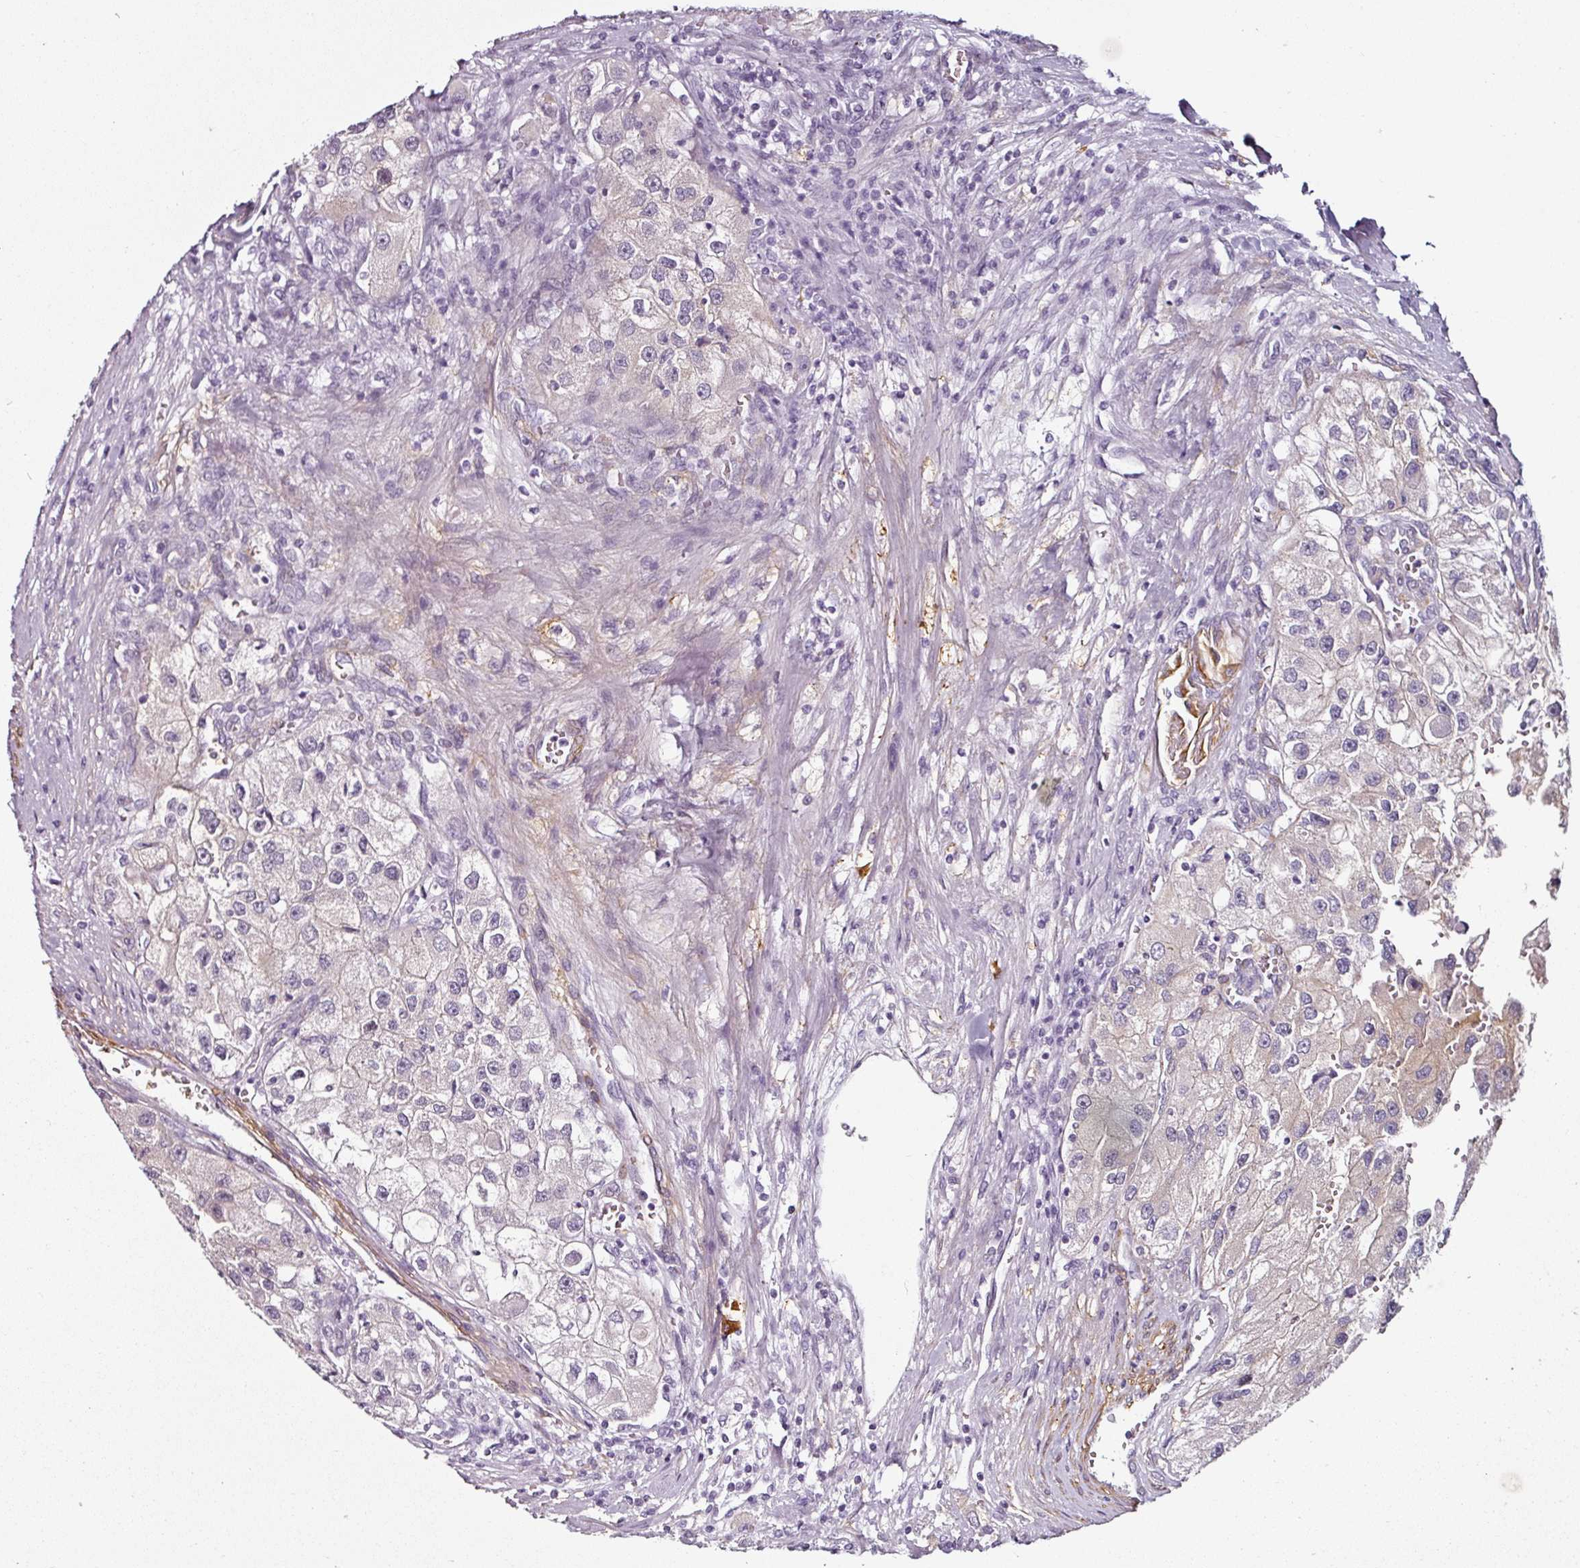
{"staining": {"intensity": "negative", "quantity": "none", "location": "none"}, "tissue": "renal cancer", "cell_type": "Tumor cells", "image_type": "cancer", "snomed": [{"axis": "morphology", "description": "Adenocarcinoma, NOS"}, {"axis": "topography", "description": "Kidney"}], "caption": "Image shows no protein positivity in tumor cells of renal cancer tissue.", "gene": "CAP2", "patient": {"sex": "male", "age": 63}}